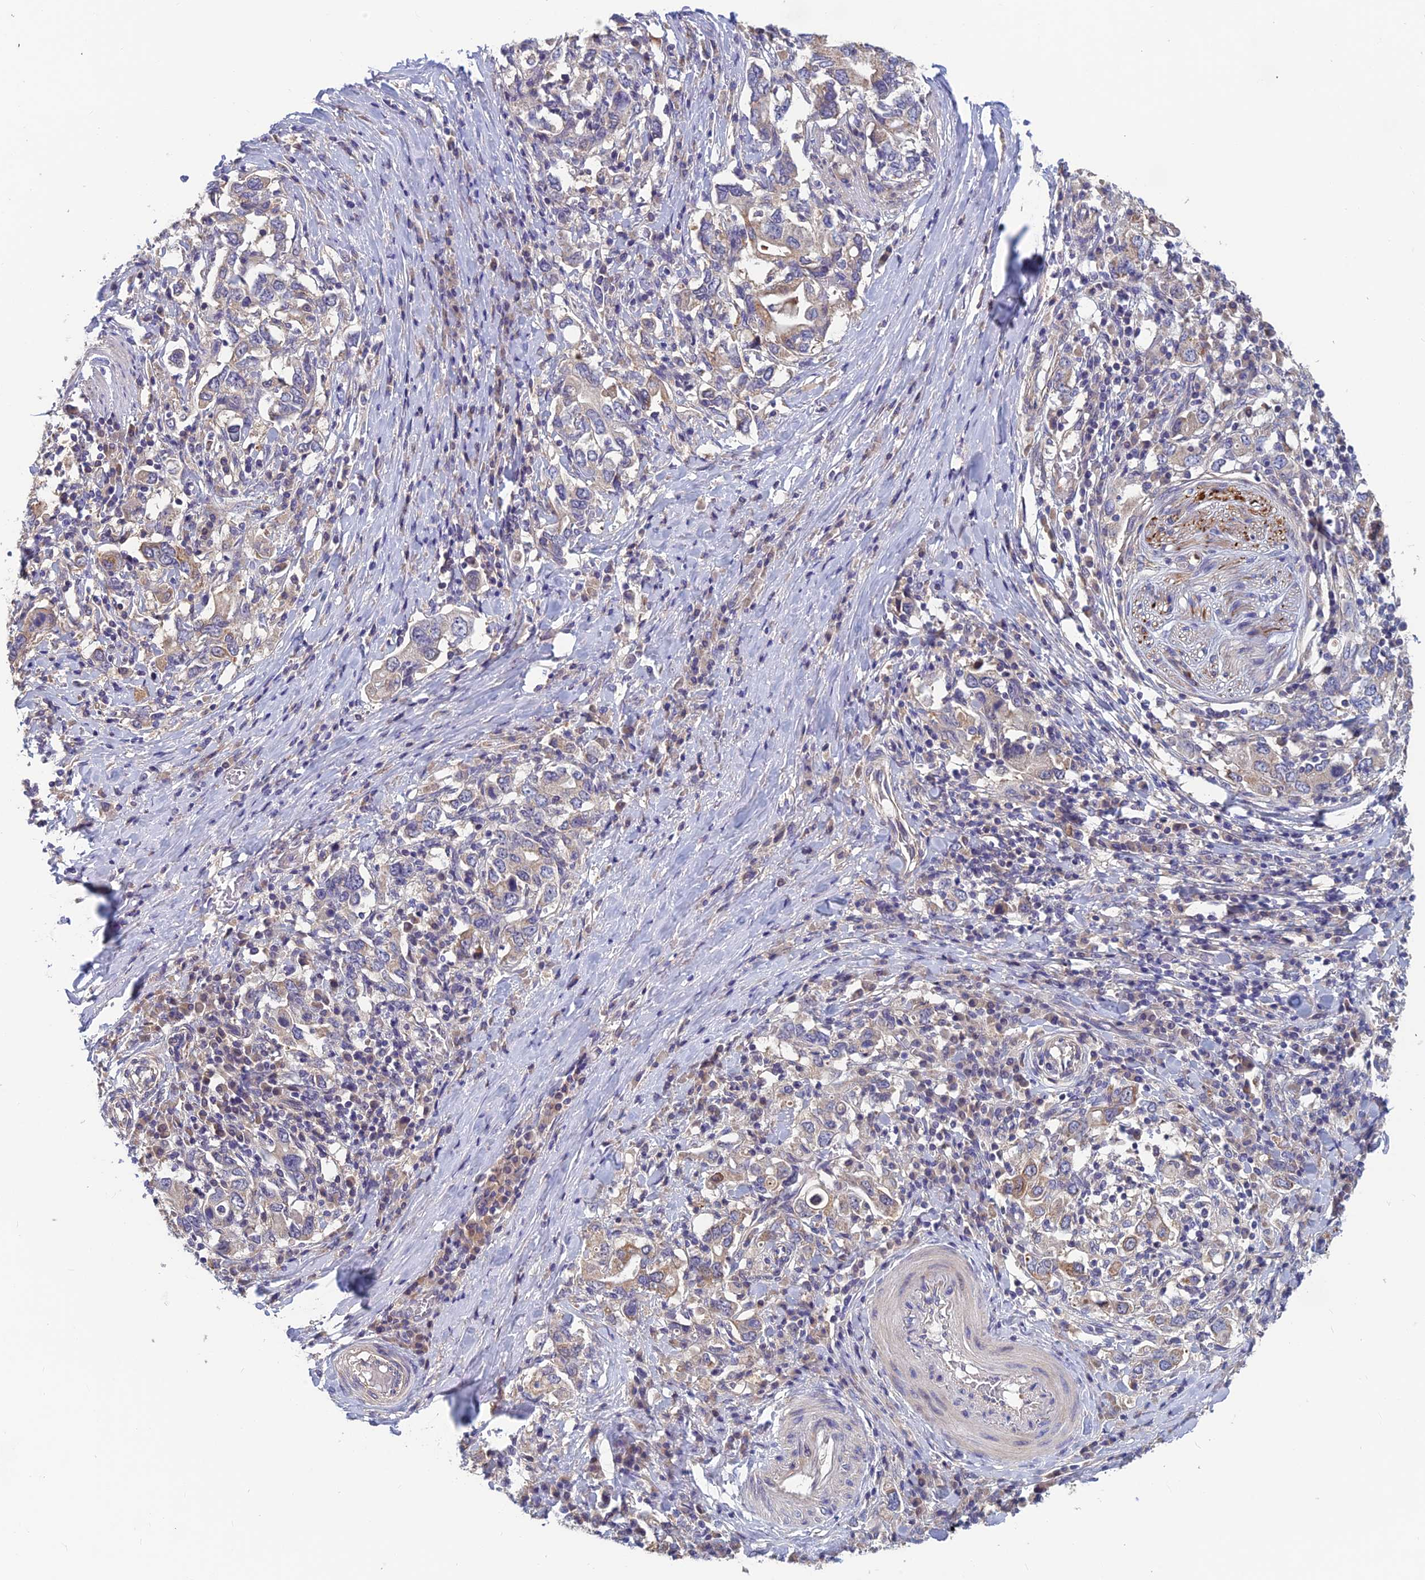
{"staining": {"intensity": "weak", "quantity": "<25%", "location": "cytoplasmic/membranous"}, "tissue": "stomach cancer", "cell_type": "Tumor cells", "image_type": "cancer", "snomed": [{"axis": "morphology", "description": "Adenocarcinoma, NOS"}, {"axis": "topography", "description": "Stomach, upper"}, {"axis": "topography", "description": "Stomach"}], "caption": "An image of human stomach adenocarcinoma is negative for staining in tumor cells.", "gene": "HECA", "patient": {"sex": "male", "age": 62}}